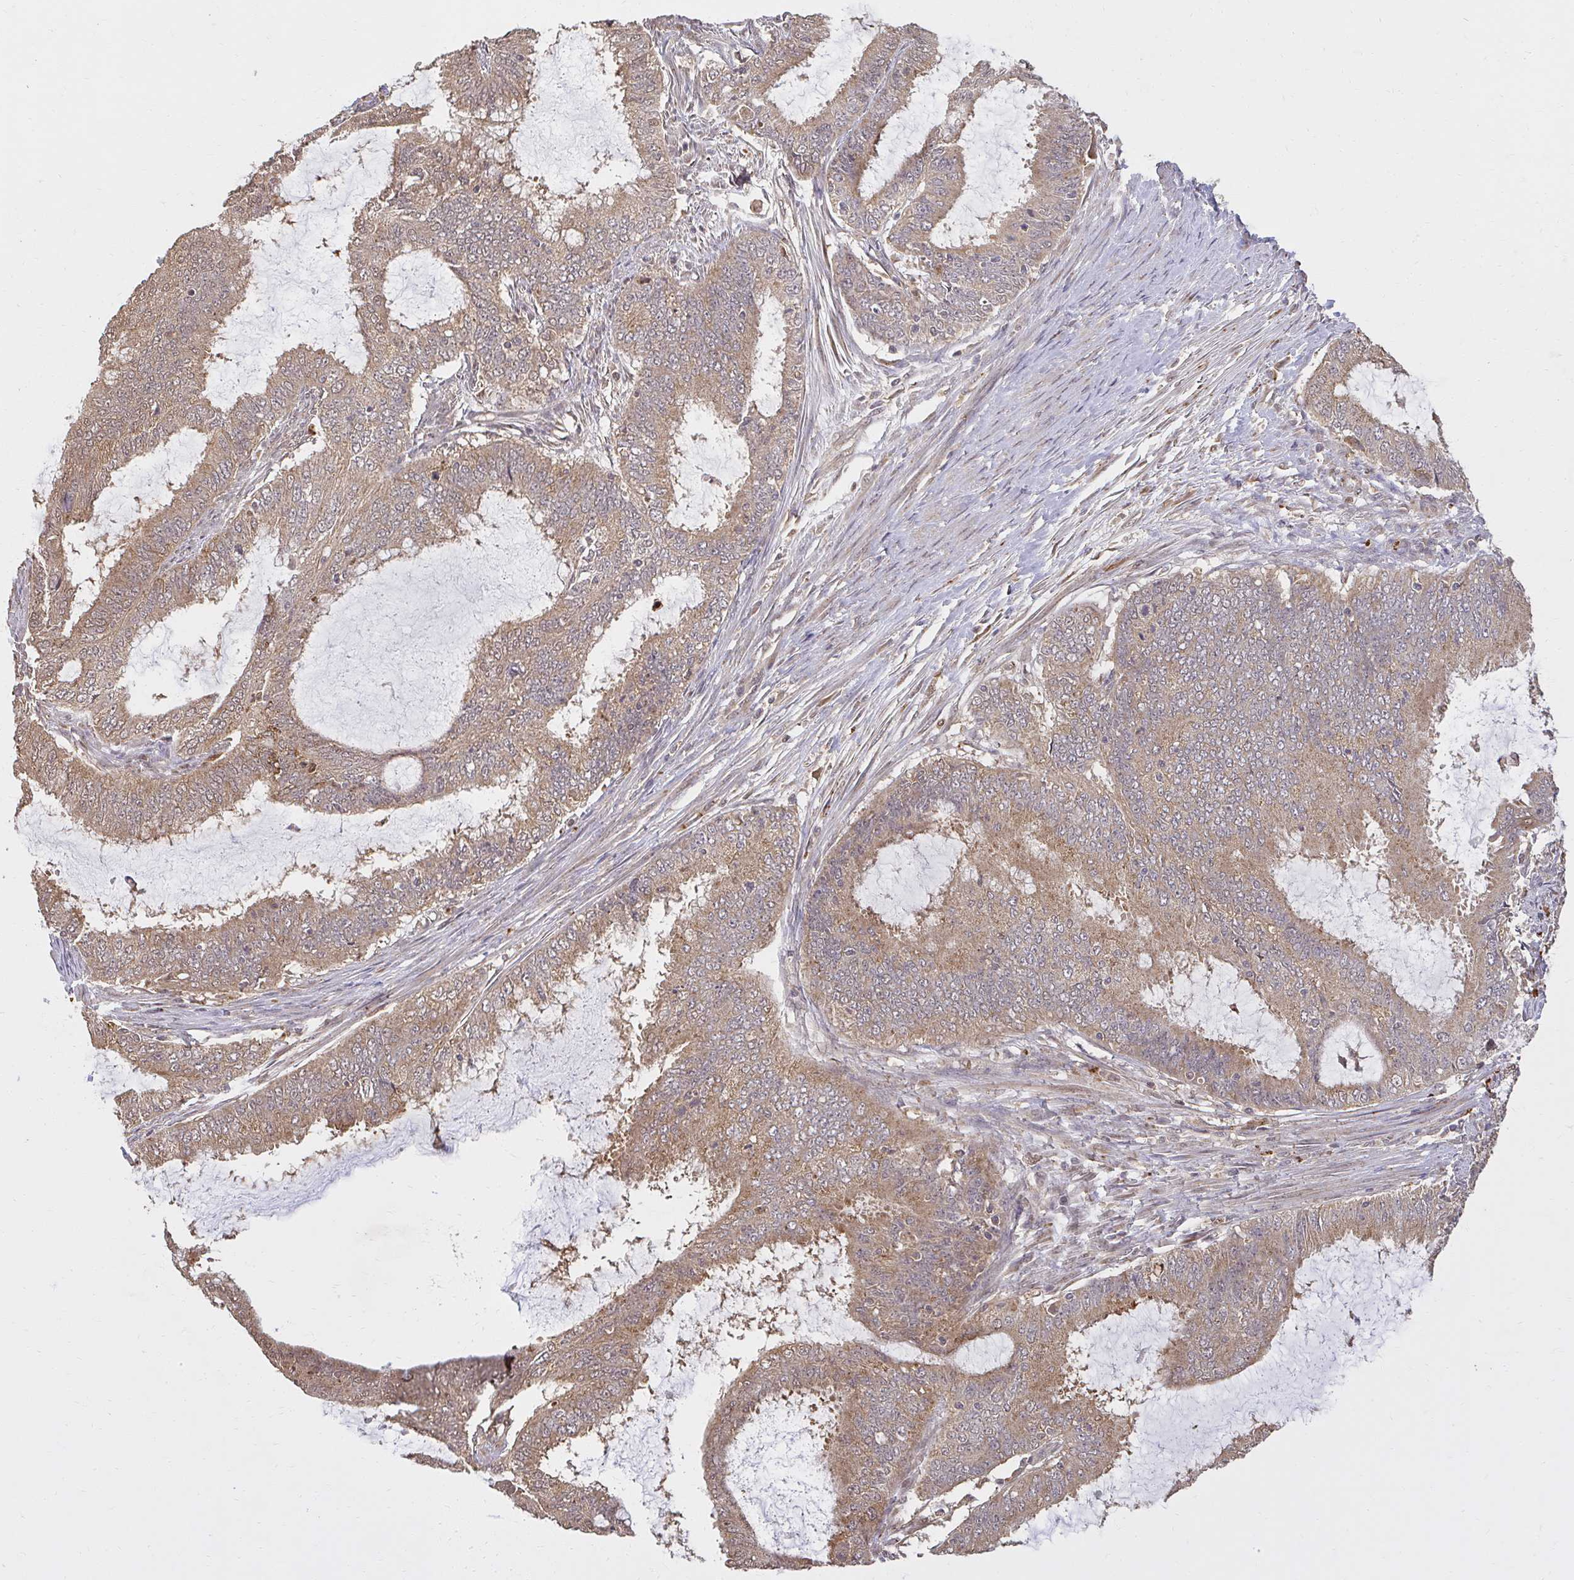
{"staining": {"intensity": "moderate", "quantity": ">75%", "location": "cytoplasmic/membranous"}, "tissue": "endometrial cancer", "cell_type": "Tumor cells", "image_type": "cancer", "snomed": [{"axis": "morphology", "description": "Adenocarcinoma, NOS"}, {"axis": "topography", "description": "Endometrium"}], "caption": "Immunohistochemistry (IHC) of endometrial cancer (adenocarcinoma) displays medium levels of moderate cytoplasmic/membranous expression in about >75% of tumor cells. (Brightfield microscopy of DAB IHC at high magnification).", "gene": "LARS2", "patient": {"sex": "female", "age": 51}}